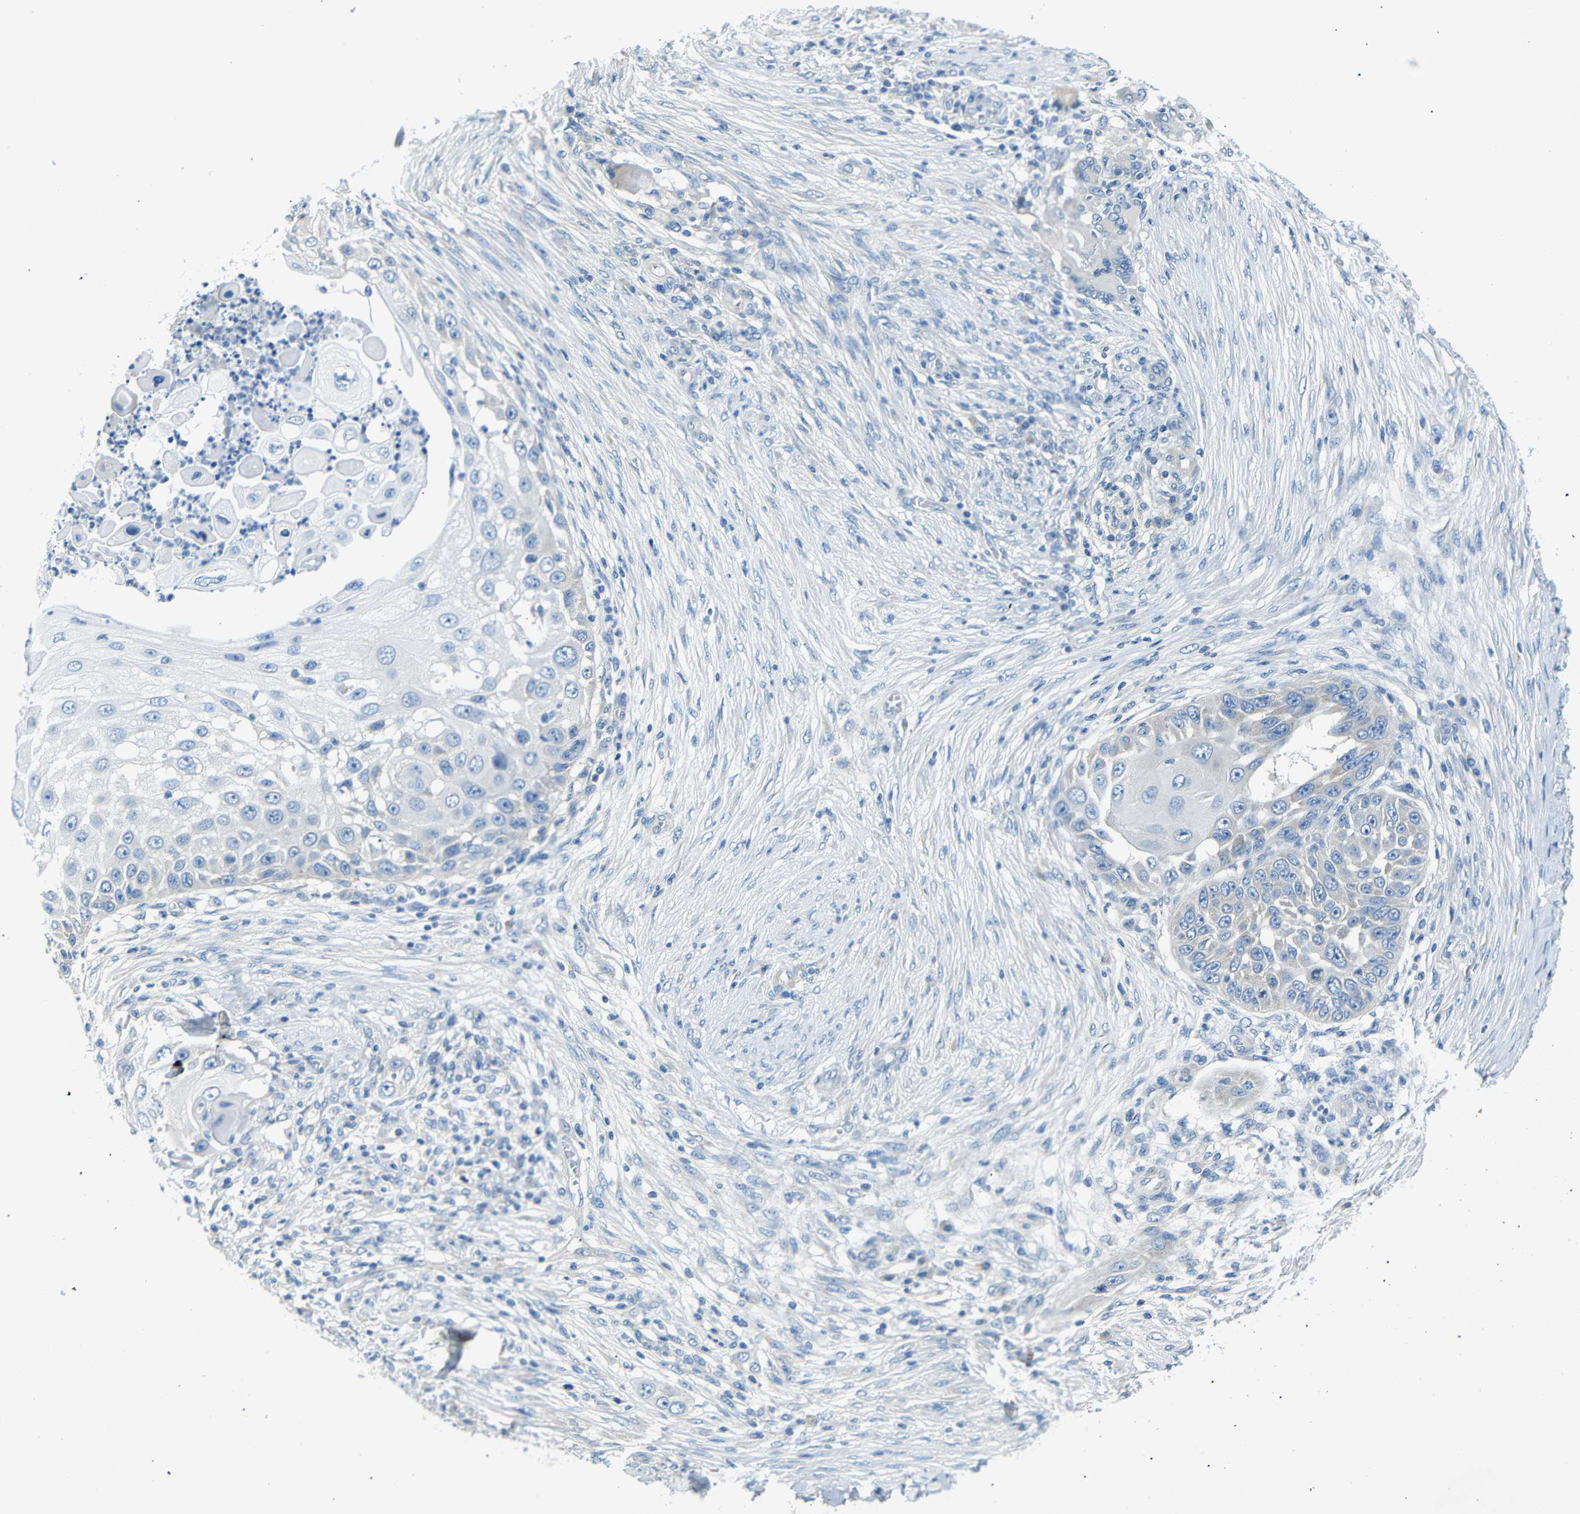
{"staining": {"intensity": "negative", "quantity": "none", "location": "none"}, "tissue": "skin cancer", "cell_type": "Tumor cells", "image_type": "cancer", "snomed": [{"axis": "morphology", "description": "Squamous cell carcinoma, NOS"}, {"axis": "topography", "description": "Skin"}], "caption": "Skin cancer (squamous cell carcinoma) was stained to show a protein in brown. There is no significant expression in tumor cells.", "gene": "DCP1A", "patient": {"sex": "female", "age": 44}}